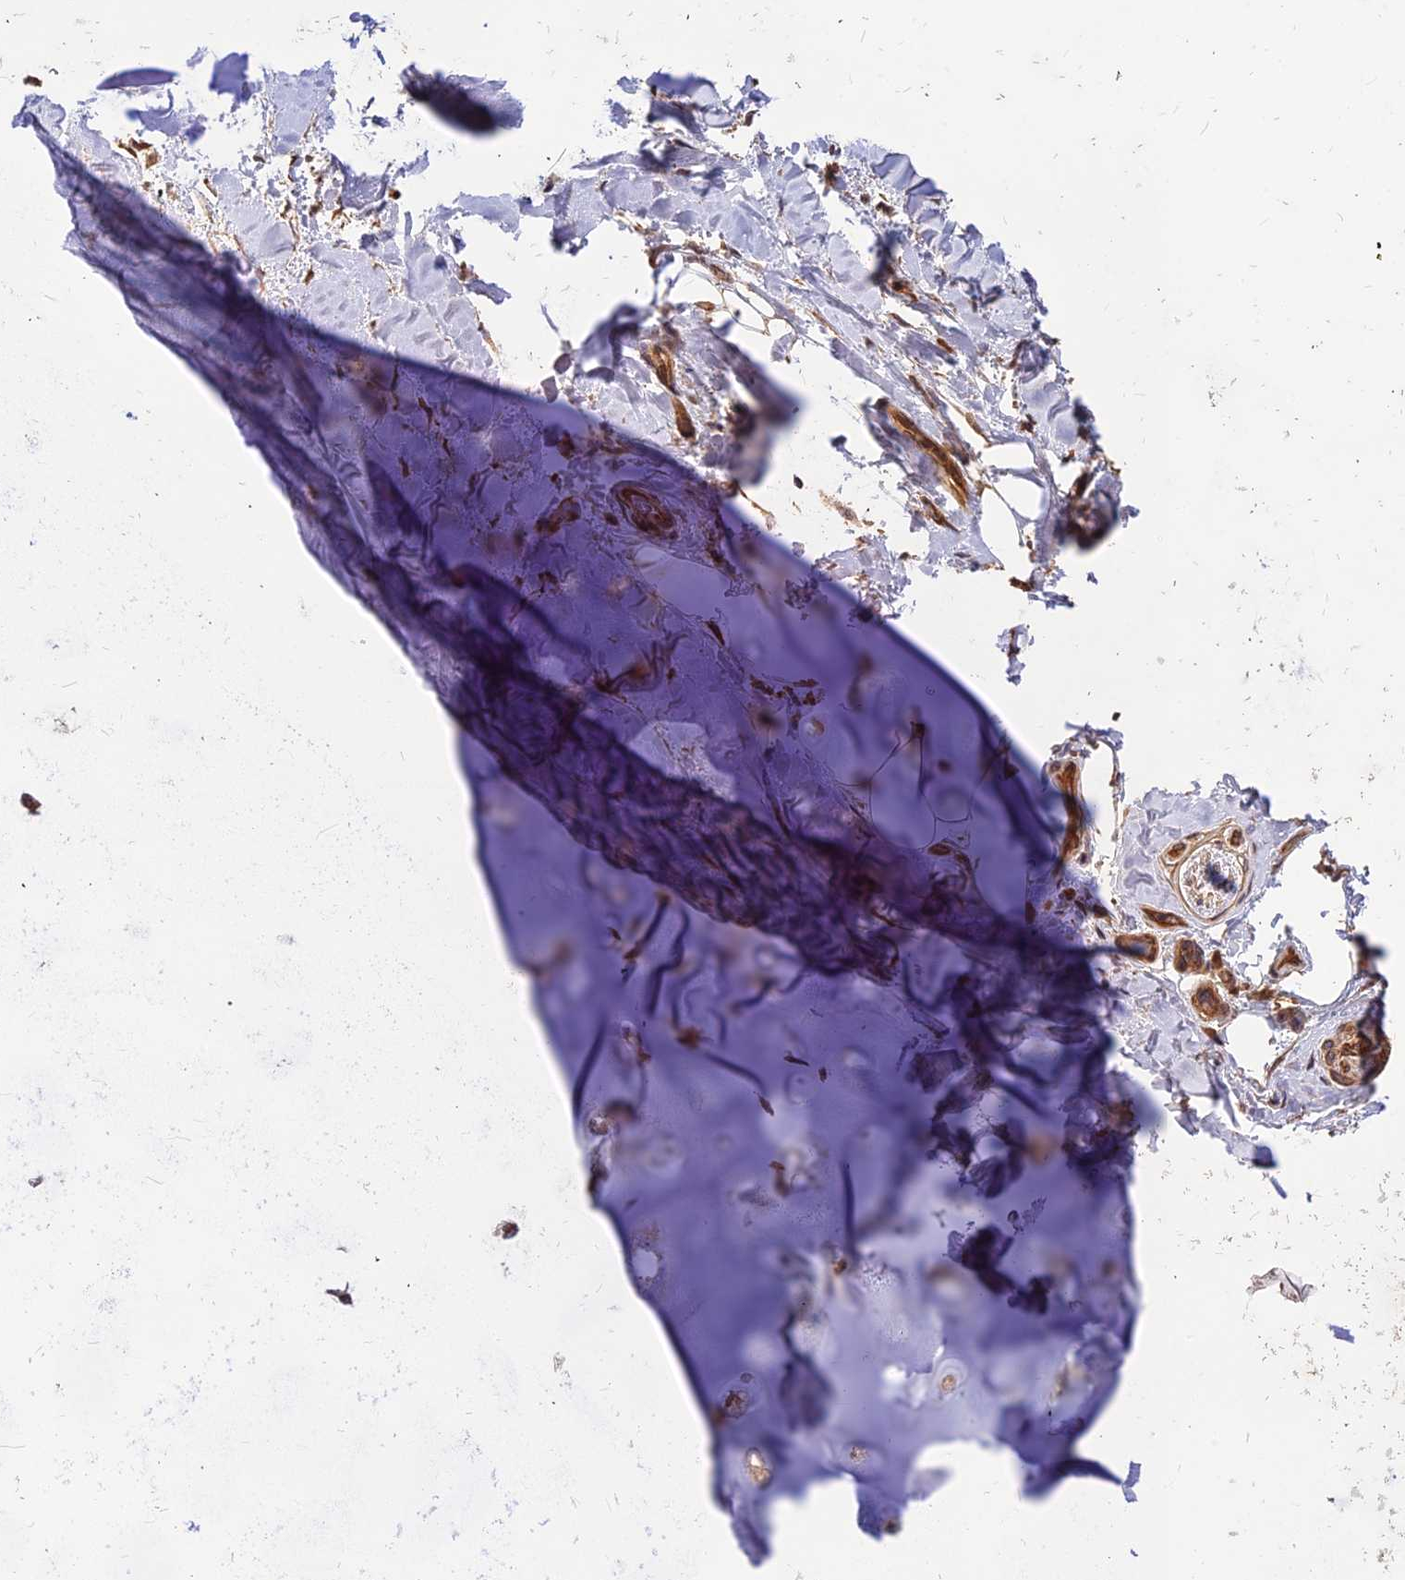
{"staining": {"intensity": "moderate", "quantity": "<25%", "location": "cytoplasmic/membranous,nuclear"}, "tissue": "adipose tissue", "cell_type": "Adipocytes", "image_type": "normal", "snomed": [{"axis": "morphology", "description": "Normal tissue, NOS"}, {"axis": "topography", "description": "Lymph node"}, {"axis": "topography", "description": "Cartilage tissue"}, {"axis": "topography", "description": "Bronchus"}], "caption": "Adipocytes show low levels of moderate cytoplasmic/membranous,nuclear positivity in about <25% of cells in unremarkable adipose tissue.", "gene": "ZNF467", "patient": {"sex": "male", "age": 63}}